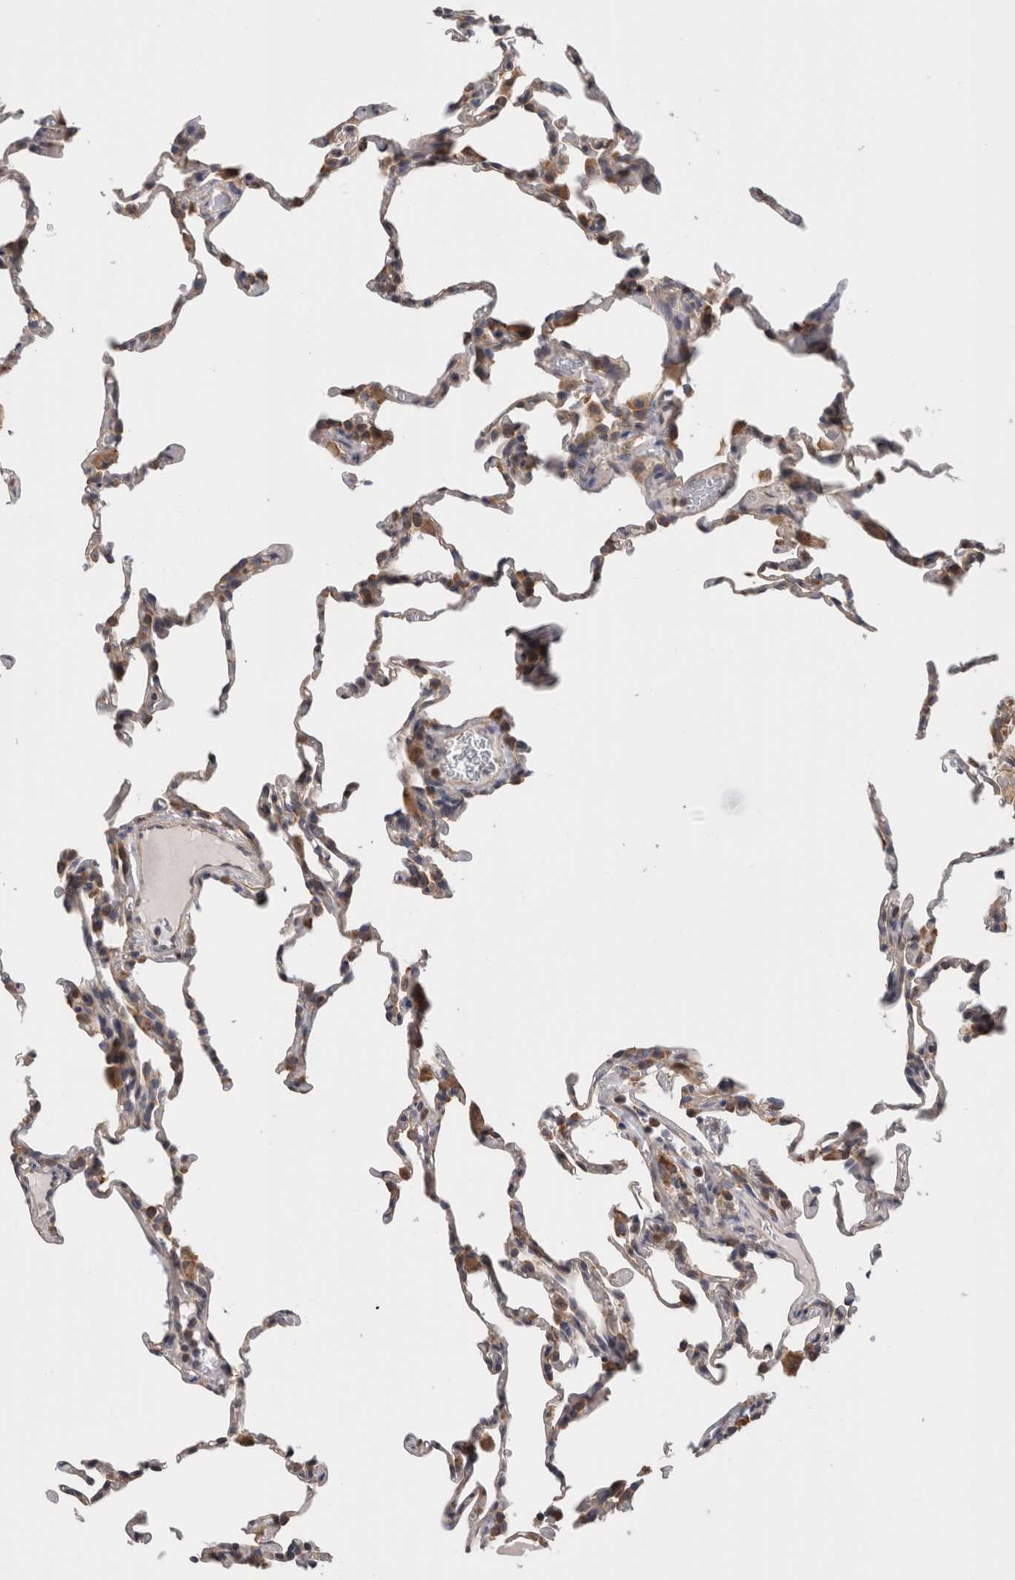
{"staining": {"intensity": "moderate", "quantity": "<25%", "location": "cytoplasmic/membranous"}, "tissue": "lung", "cell_type": "Alveolar cells", "image_type": "normal", "snomed": [{"axis": "morphology", "description": "Normal tissue, NOS"}, {"axis": "topography", "description": "Lung"}], "caption": "The histopathology image shows a brown stain indicating the presence of a protein in the cytoplasmic/membranous of alveolar cells in lung. (IHC, brightfield microscopy, high magnification).", "gene": "SMAP2", "patient": {"sex": "male", "age": 20}}